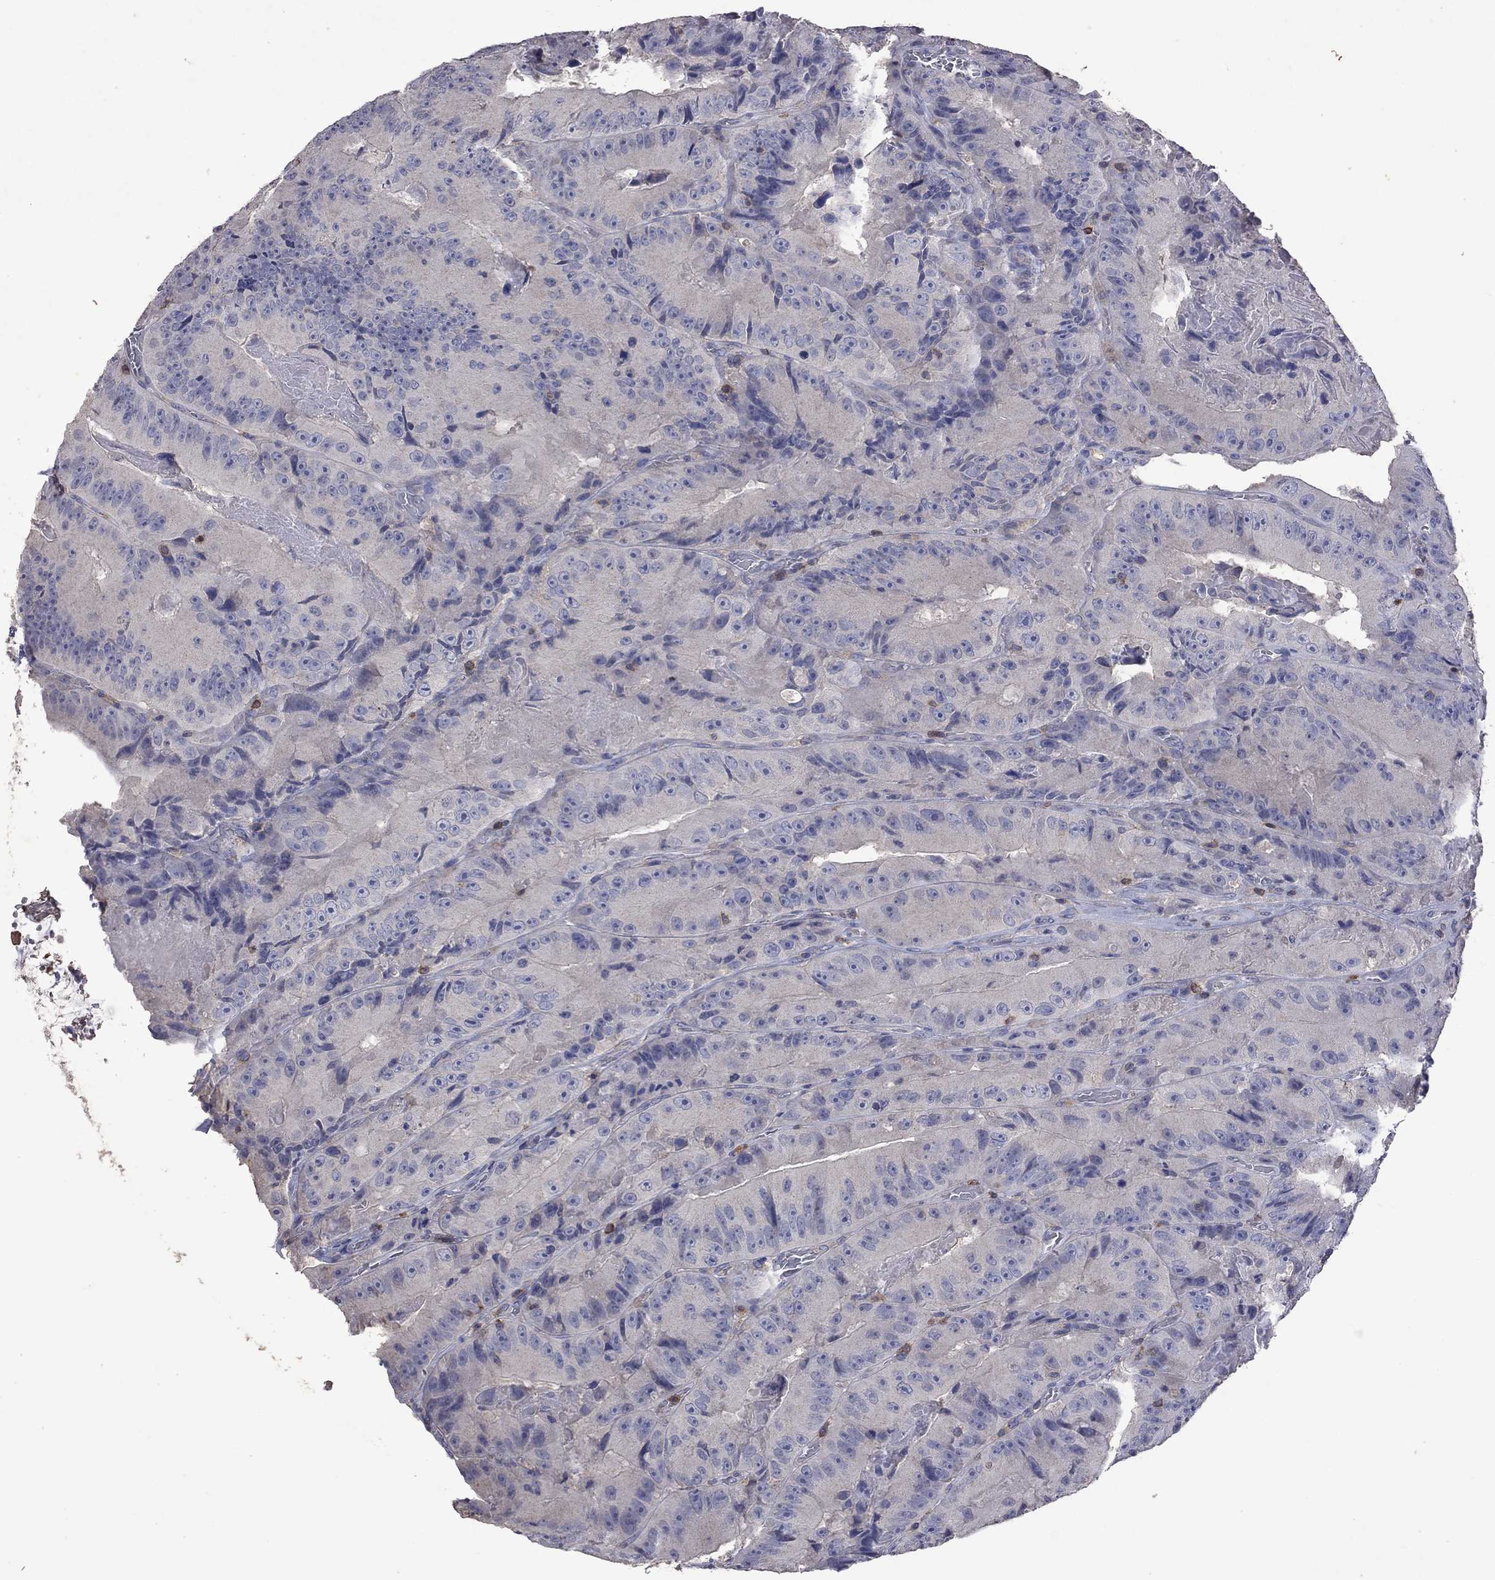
{"staining": {"intensity": "negative", "quantity": "none", "location": "none"}, "tissue": "colorectal cancer", "cell_type": "Tumor cells", "image_type": "cancer", "snomed": [{"axis": "morphology", "description": "Adenocarcinoma, NOS"}, {"axis": "topography", "description": "Colon"}], "caption": "A histopathology image of human colorectal adenocarcinoma is negative for staining in tumor cells.", "gene": "IPCEF1", "patient": {"sex": "female", "age": 86}}